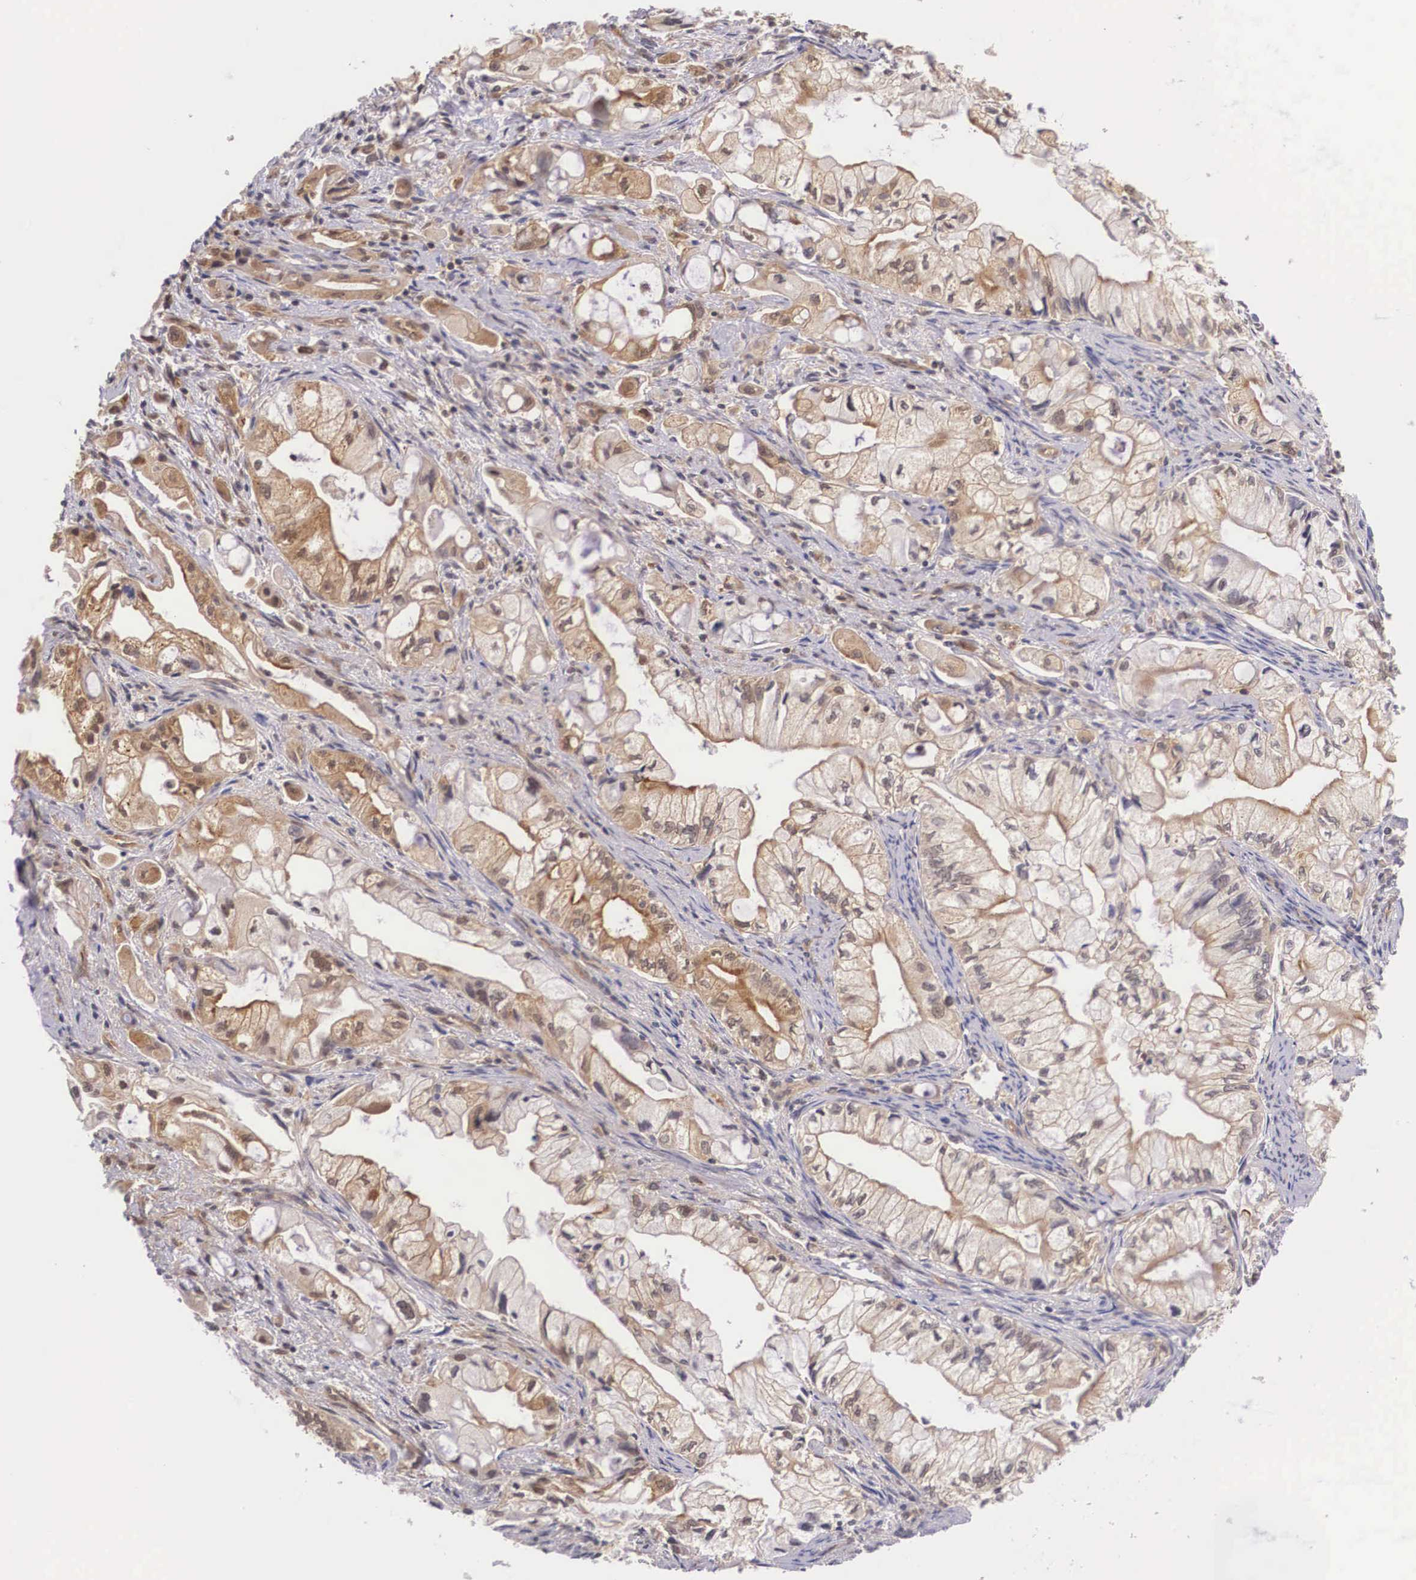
{"staining": {"intensity": "moderate", "quantity": ">75%", "location": "cytoplasmic/membranous"}, "tissue": "pancreatic cancer", "cell_type": "Tumor cells", "image_type": "cancer", "snomed": [{"axis": "morphology", "description": "Adenocarcinoma, NOS"}, {"axis": "topography", "description": "Pancreas"}], "caption": "A medium amount of moderate cytoplasmic/membranous staining is present in about >75% of tumor cells in pancreatic cancer (adenocarcinoma) tissue.", "gene": "IGBP1", "patient": {"sex": "male", "age": 79}}